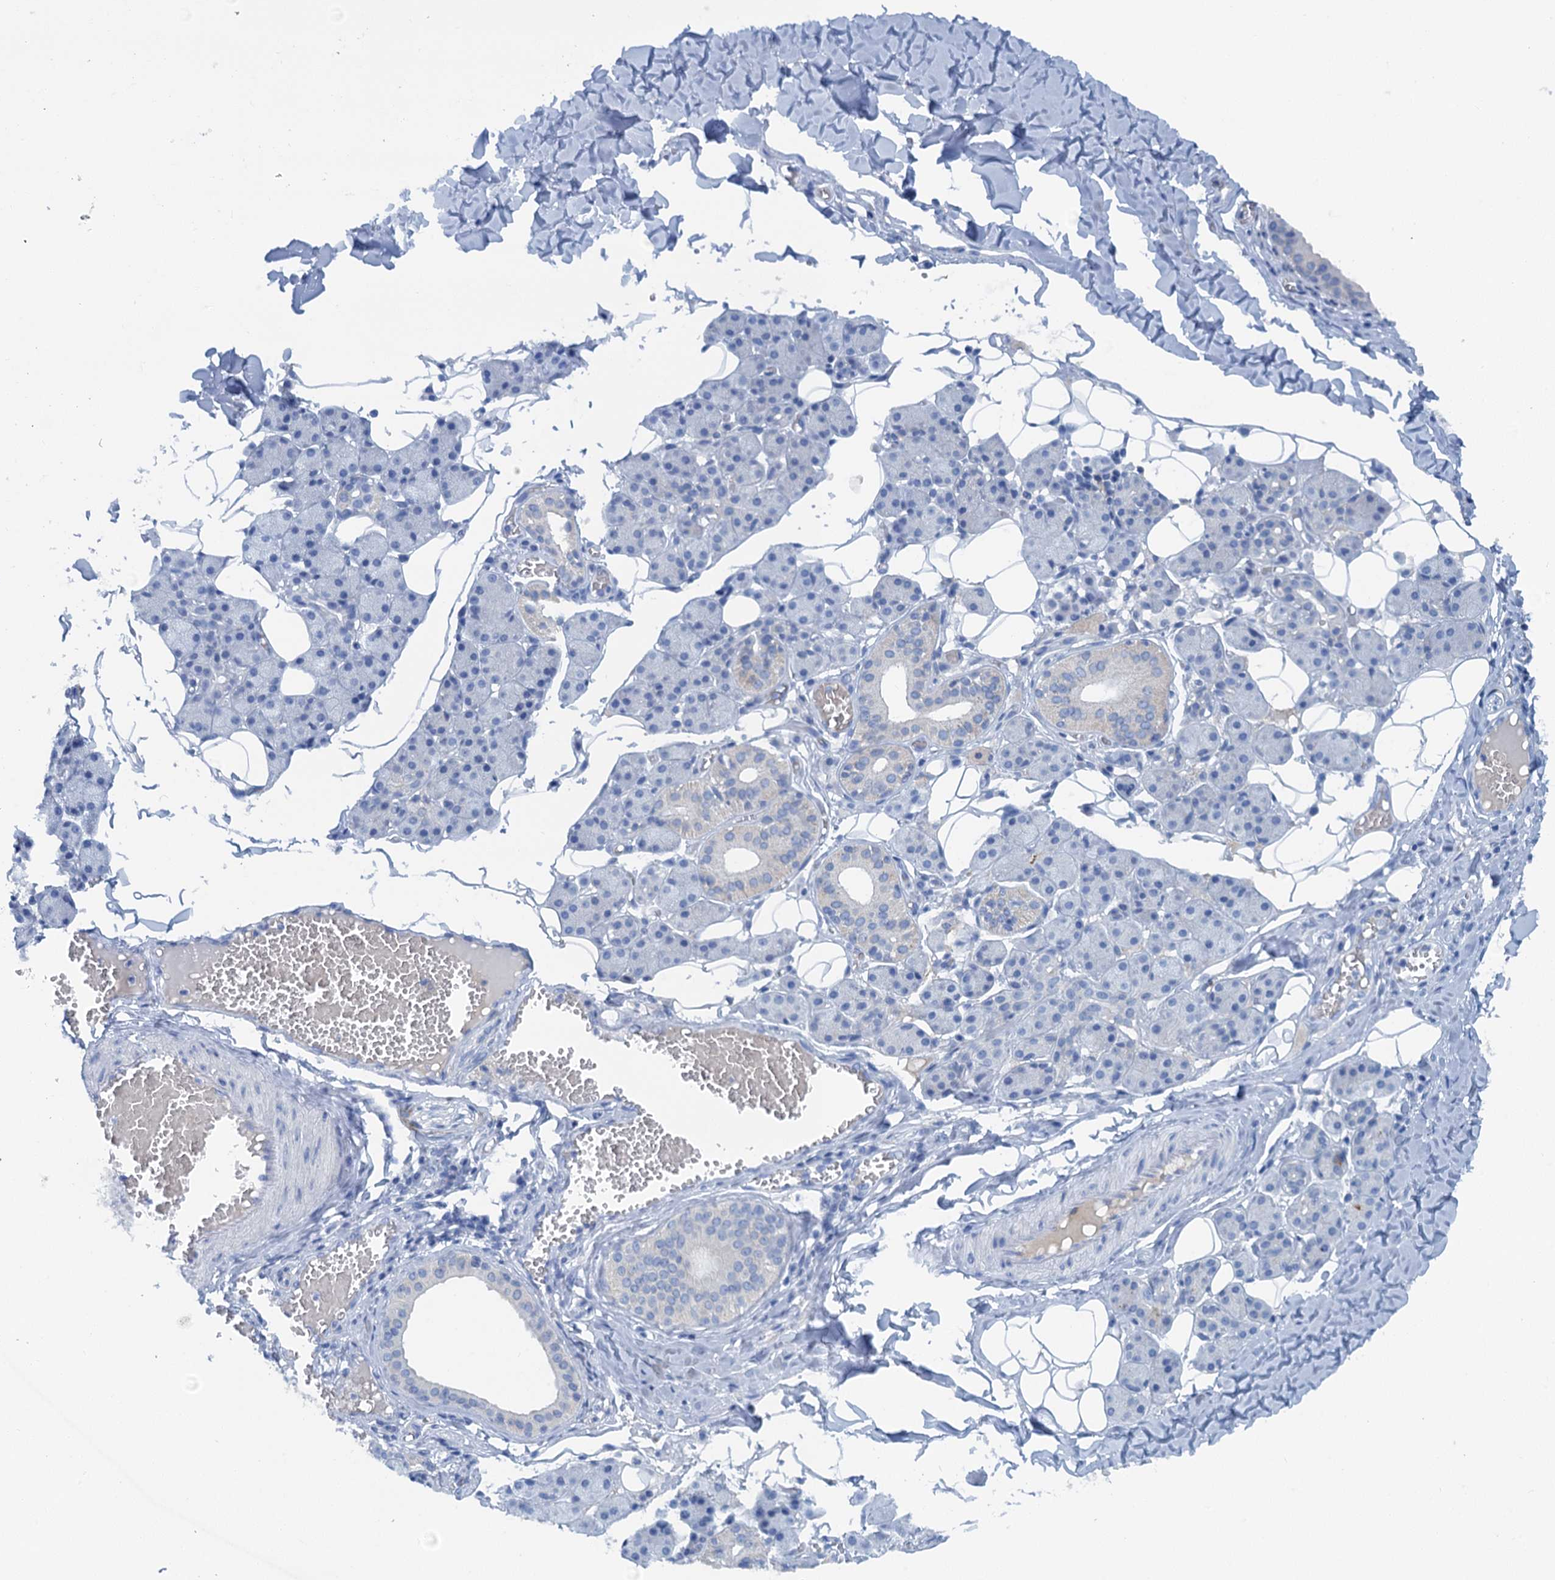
{"staining": {"intensity": "strong", "quantity": "<25%", "location": "cytoplasmic/membranous"}, "tissue": "salivary gland", "cell_type": "Glandular cells", "image_type": "normal", "snomed": [{"axis": "morphology", "description": "Normal tissue, NOS"}, {"axis": "topography", "description": "Salivary gland"}], "caption": "IHC (DAB (3,3'-diaminobenzidine)) staining of normal salivary gland displays strong cytoplasmic/membranous protein positivity in approximately <25% of glandular cells.", "gene": "MYADML2", "patient": {"sex": "female", "age": 33}}